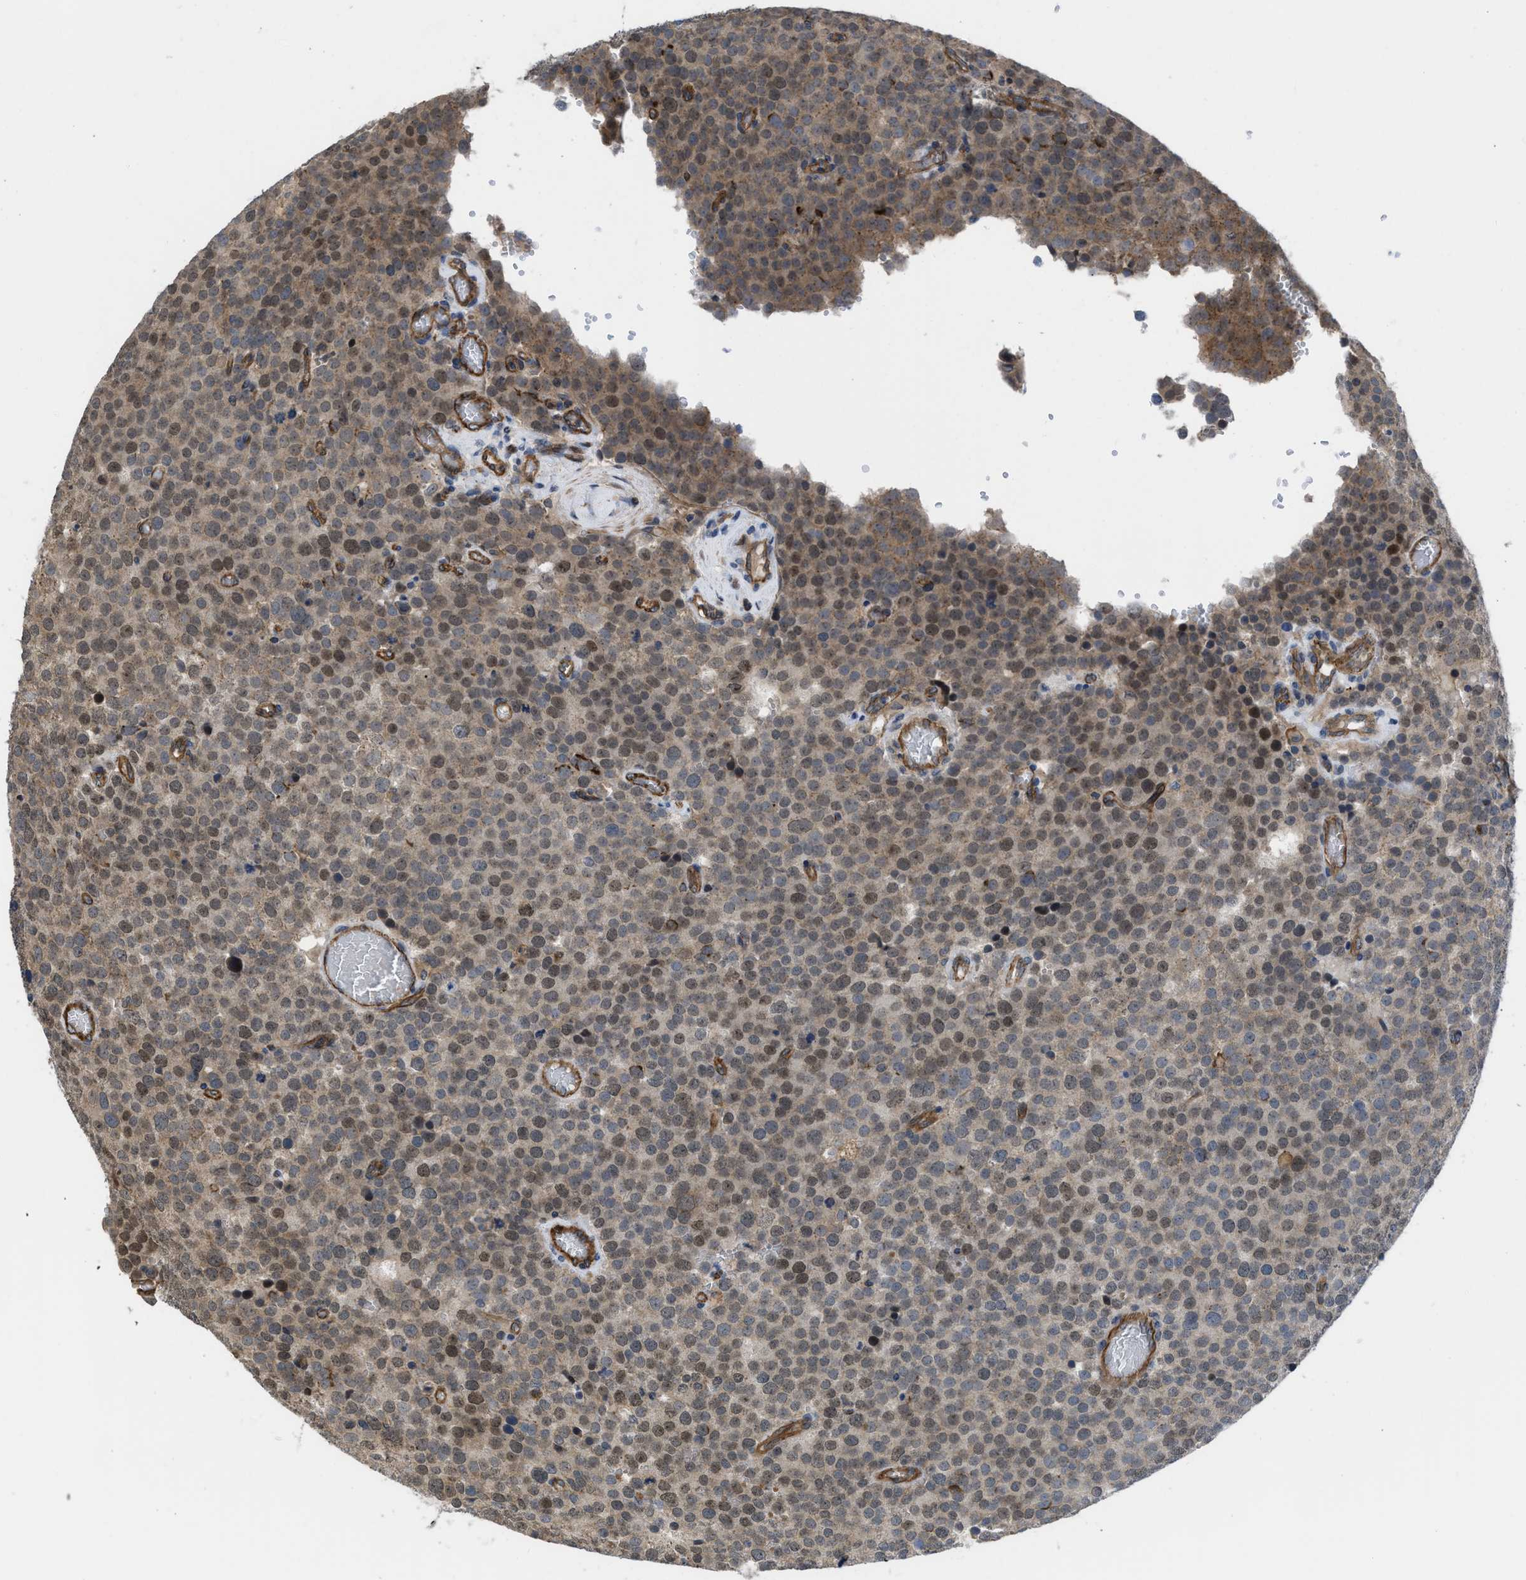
{"staining": {"intensity": "moderate", "quantity": "25%-75%", "location": "cytoplasmic/membranous,nuclear"}, "tissue": "testis cancer", "cell_type": "Tumor cells", "image_type": "cancer", "snomed": [{"axis": "morphology", "description": "Normal tissue, NOS"}, {"axis": "morphology", "description": "Seminoma, NOS"}, {"axis": "topography", "description": "Testis"}], "caption": "Protein expression analysis of testis cancer (seminoma) shows moderate cytoplasmic/membranous and nuclear expression in about 25%-75% of tumor cells.", "gene": "GPATCH2L", "patient": {"sex": "male", "age": 71}}